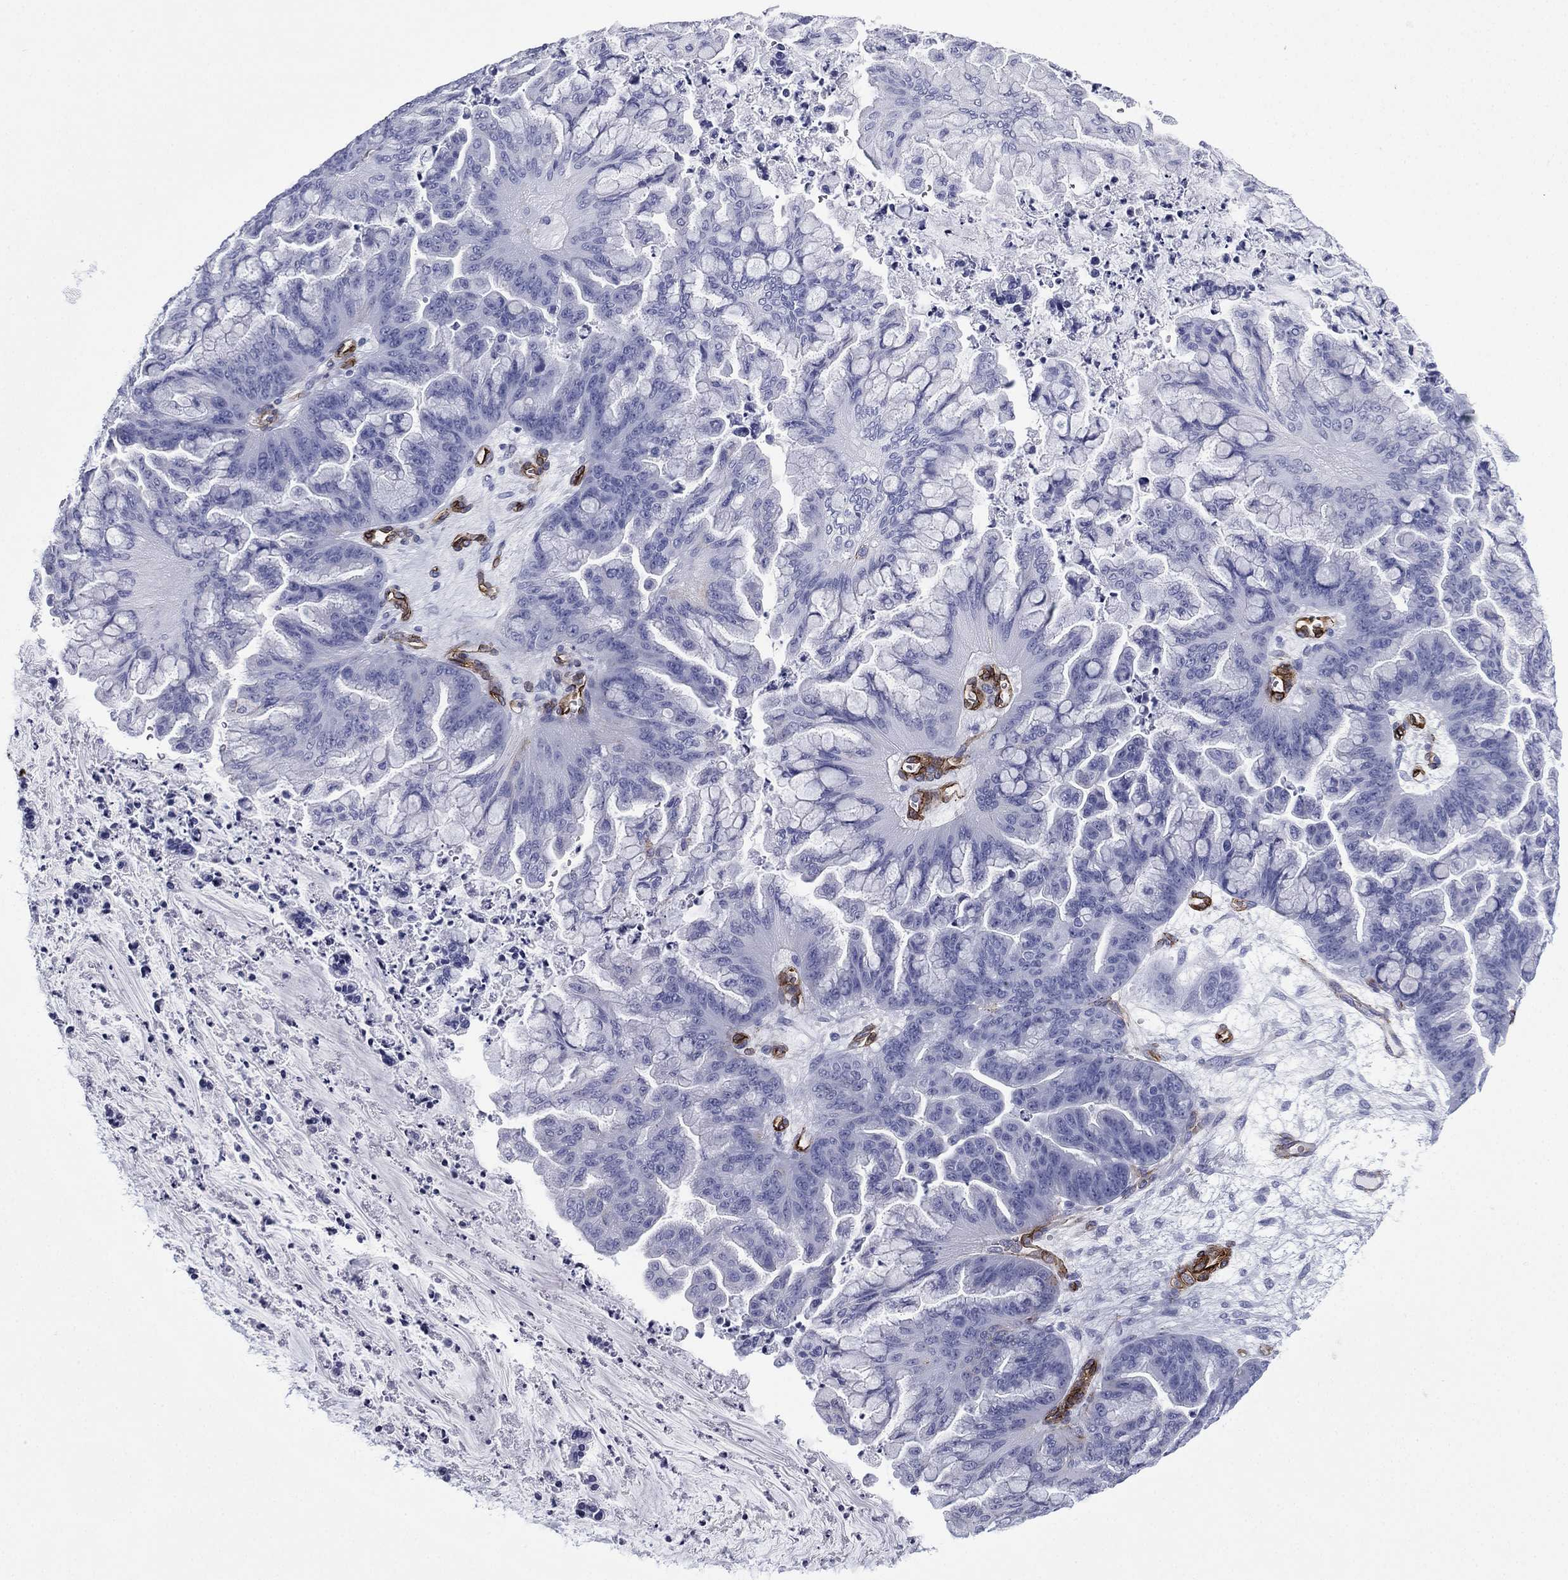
{"staining": {"intensity": "negative", "quantity": "none", "location": "none"}, "tissue": "ovarian cancer", "cell_type": "Tumor cells", "image_type": "cancer", "snomed": [{"axis": "morphology", "description": "Cystadenocarcinoma, mucinous, NOS"}, {"axis": "topography", "description": "Ovary"}], "caption": "The IHC photomicrograph has no significant positivity in tumor cells of mucinous cystadenocarcinoma (ovarian) tissue.", "gene": "CAVIN3", "patient": {"sex": "female", "age": 67}}